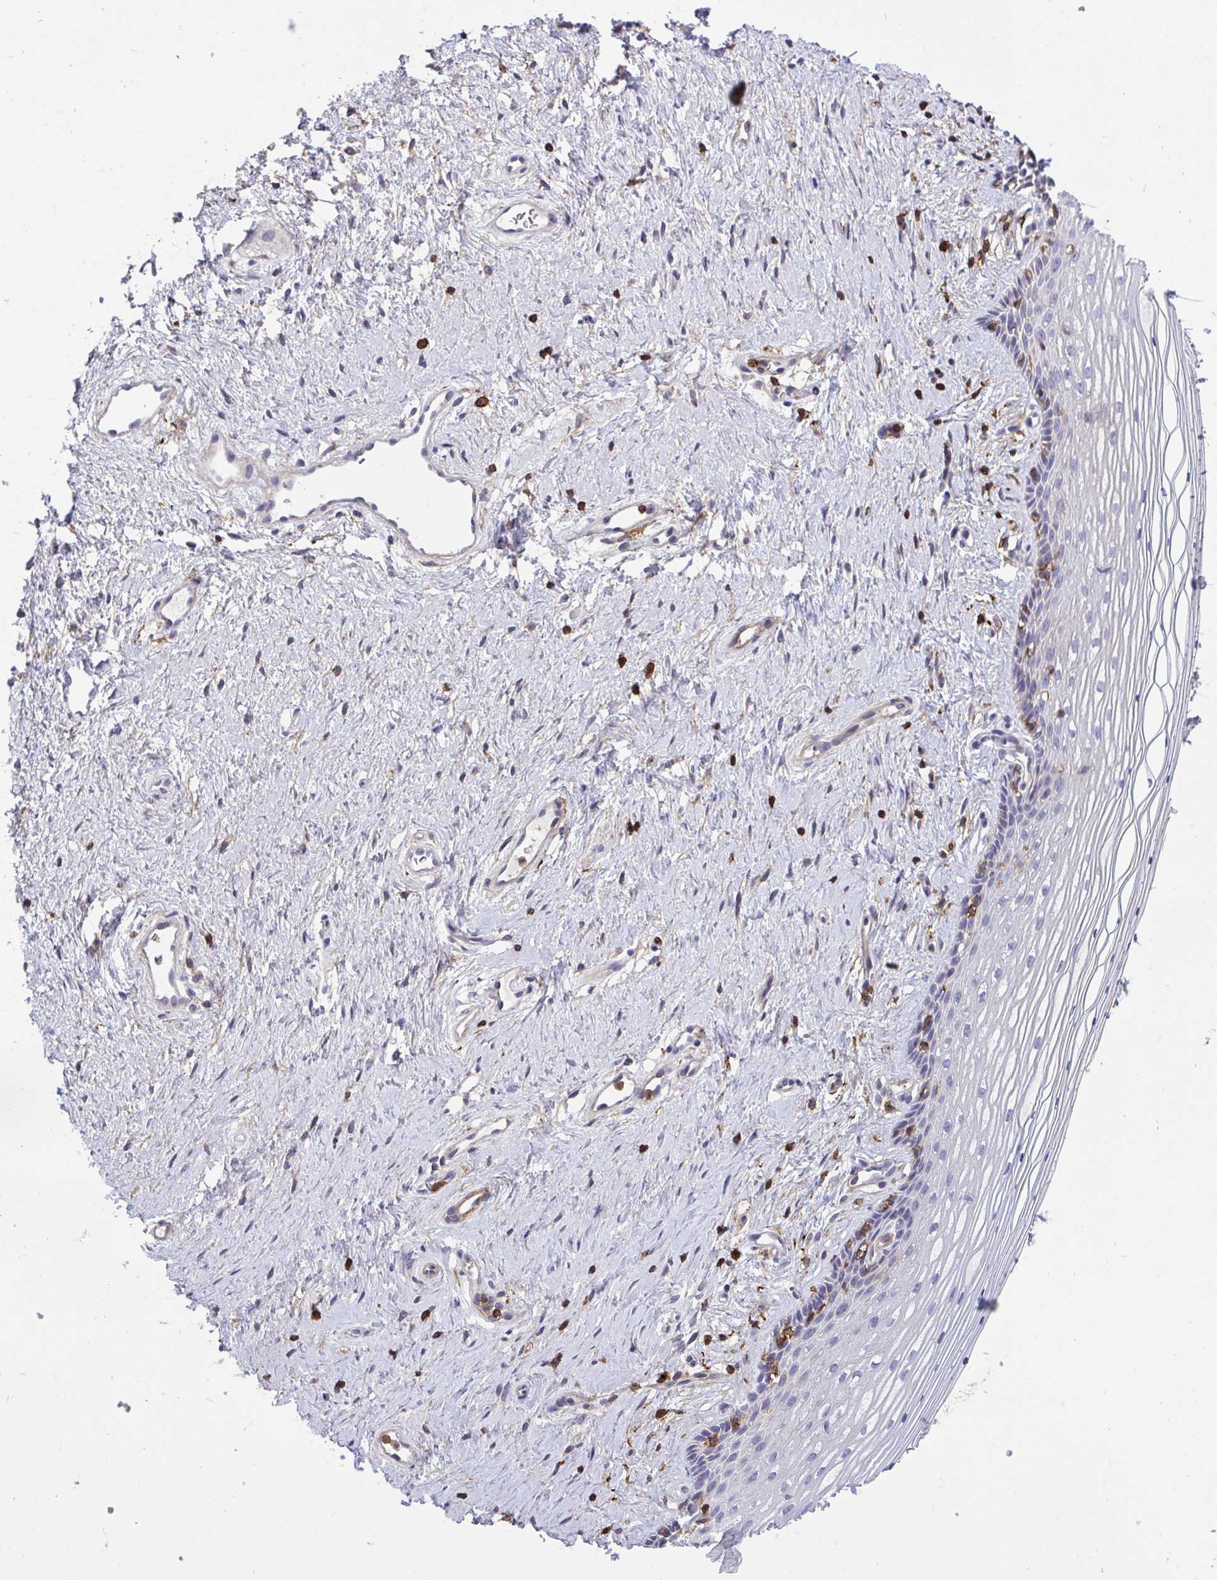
{"staining": {"intensity": "weak", "quantity": "25%-75%", "location": "cytoplasmic/membranous"}, "tissue": "vagina", "cell_type": "Squamous epithelial cells", "image_type": "normal", "snomed": [{"axis": "morphology", "description": "Normal tissue, NOS"}, {"axis": "topography", "description": "Vagina"}], "caption": "Vagina stained for a protein displays weak cytoplasmic/membranous positivity in squamous epithelial cells. Nuclei are stained in blue.", "gene": "ERI1", "patient": {"sex": "female", "age": 42}}